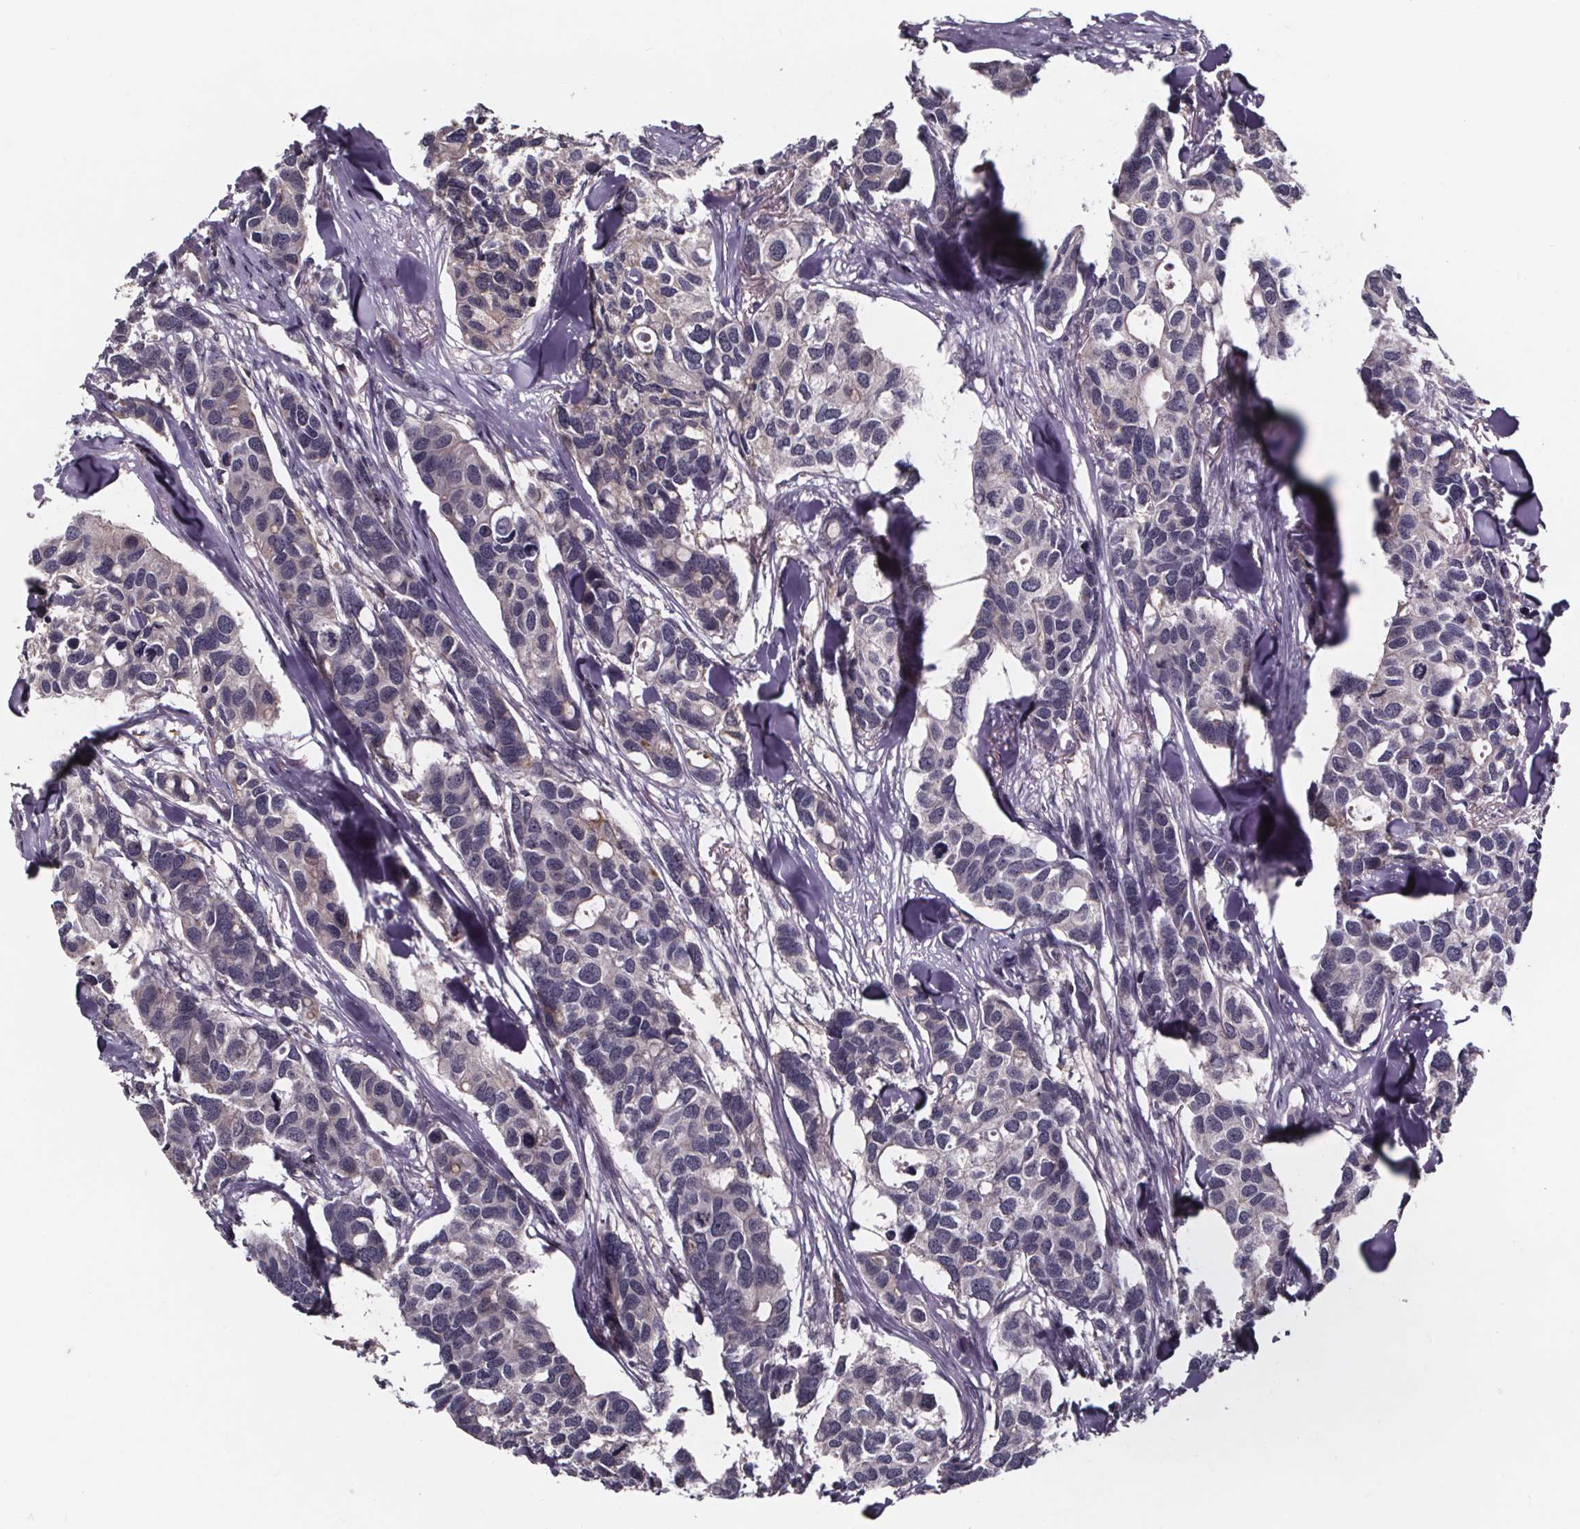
{"staining": {"intensity": "negative", "quantity": "none", "location": "none"}, "tissue": "breast cancer", "cell_type": "Tumor cells", "image_type": "cancer", "snomed": [{"axis": "morphology", "description": "Duct carcinoma"}, {"axis": "topography", "description": "Breast"}], "caption": "A histopathology image of human infiltrating ductal carcinoma (breast) is negative for staining in tumor cells.", "gene": "SMIM1", "patient": {"sex": "female", "age": 83}}